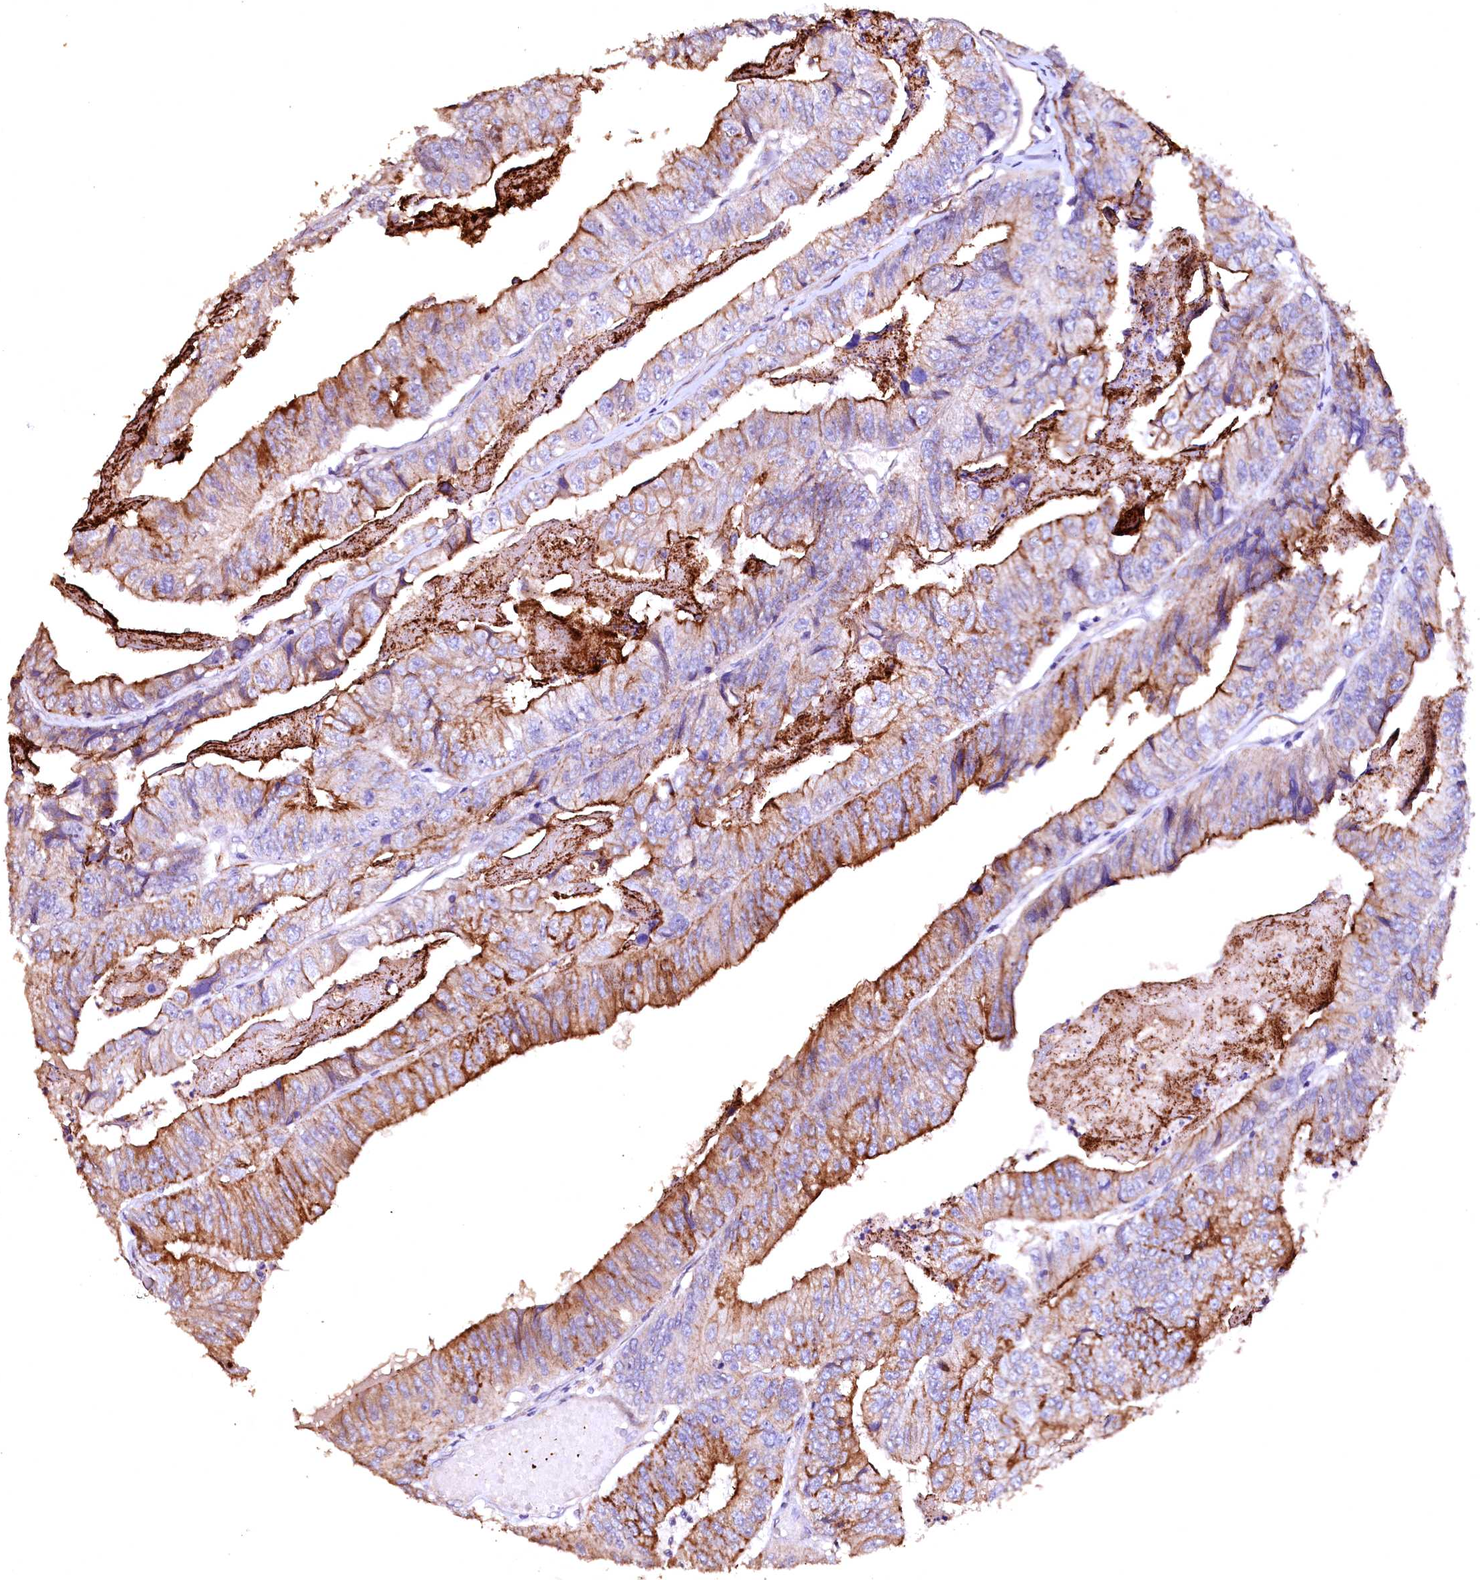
{"staining": {"intensity": "strong", "quantity": "25%-75%", "location": "cytoplasmic/membranous"}, "tissue": "colorectal cancer", "cell_type": "Tumor cells", "image_type": "cancer", "snomed": [{"axis": "morphology", "description": "Adenocarcinoma, NOS"}, {"axis": "topography", "description": "Colon"}], "caption": "This image displays colorectal adenocarcinoma stained with IHC to label a protein in brown. The cytoplasmic/membranous of tumor cells show strong positivity for the protein. Nuclei are counter-stained blue.", "gene": "VPS36", "patient": {"sex": "female", "age": 67}}